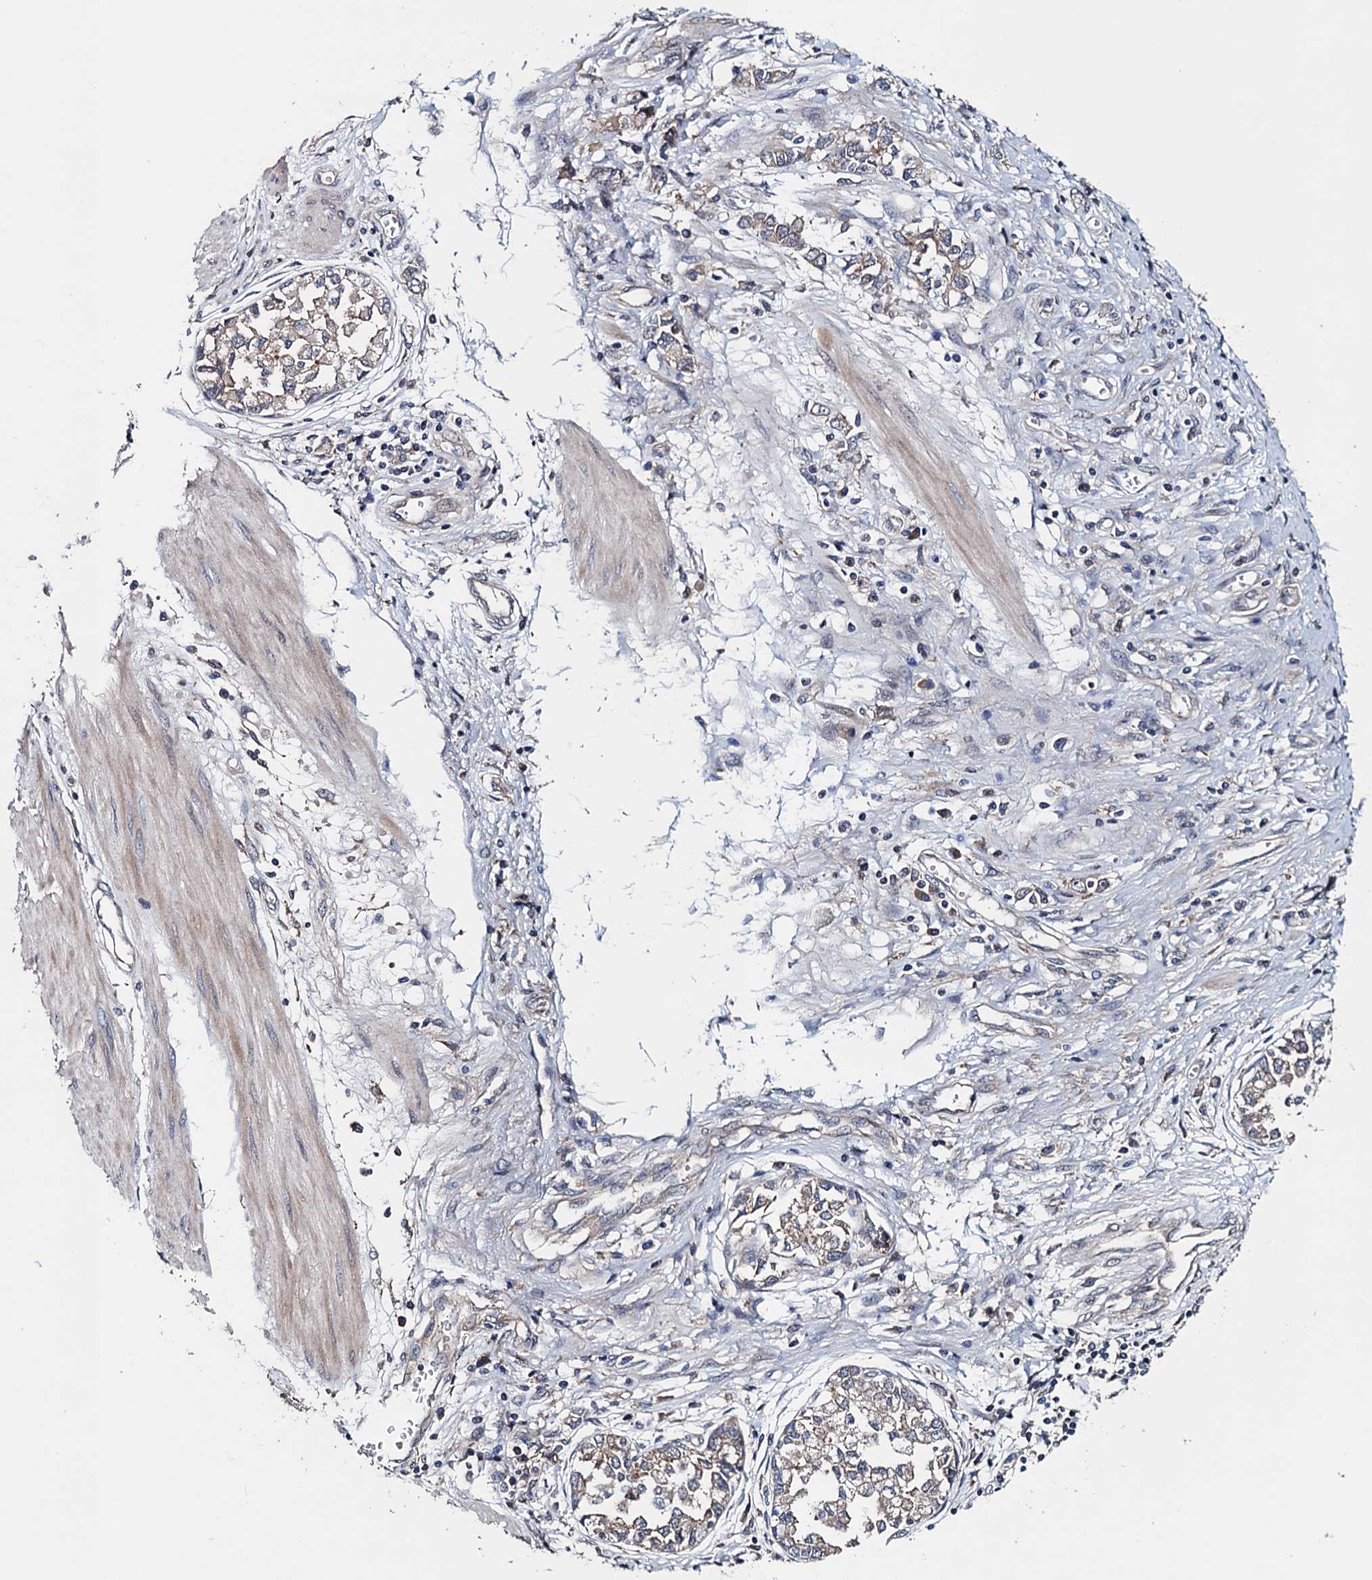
{"staining": {"intensity": "weak", "quantity": "<25%", "location": "cytoplasmic/membranous"}, "tissue": "stomach cancer", "cell_type": "Tumor cells", "image_type": "cancer", "snomed": [{"axis": "morphology", "description": "Adenocarcinoma, NOS"}, {"axis": "topography", "description": "Stomach"}], "caption": "Immunohistochemical staining of stomach cancer (adenocarcinoma) demonstrates no significant expression in tumor cells.", "gene": "BLTP3B", "patient": {"sex": "female", "age": 76}}